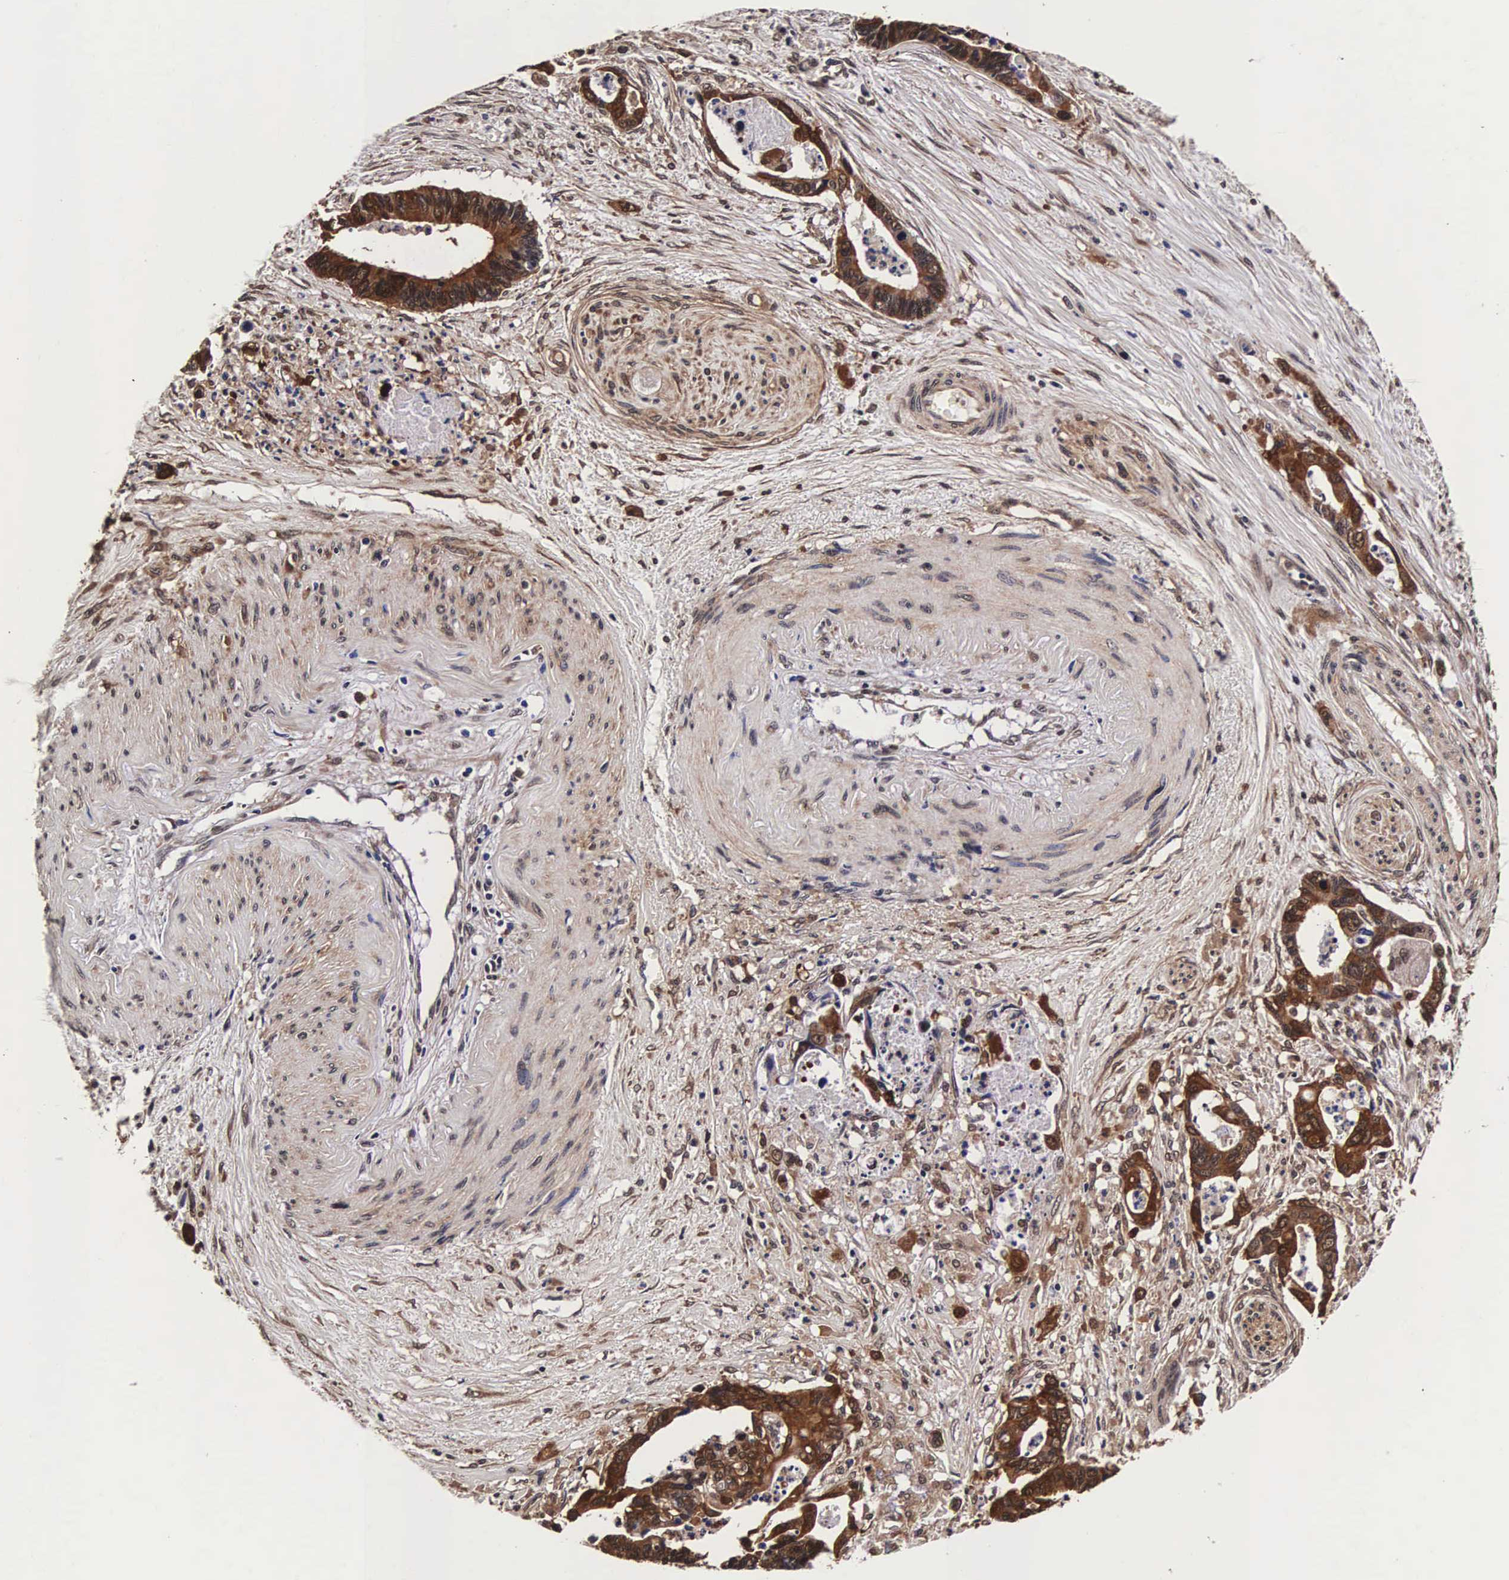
{"staining": {"intensity": "strong", "quantity": ">75%", "location": "cytoplasmic/membranous,nuclear"}, "tissue": "pancreatic cancer", "cell_type": "Tumor cells", "image_type": "cancer", "snomed": [{"axis": "morphology", "description": "Adenocarcinoma, NOS"}, {"axis": "topography", "description": "Pancreas"}], "caption": "Pancreatic cancer (adenocarcinoma) was stained to show a protein in brown. There is high levels of strong cytoplasmic/membranous and nuclear positivity in about >75% of tumor cells.", "gene": "TECPR2", "patient": {"sex": "female", "age": 70}}